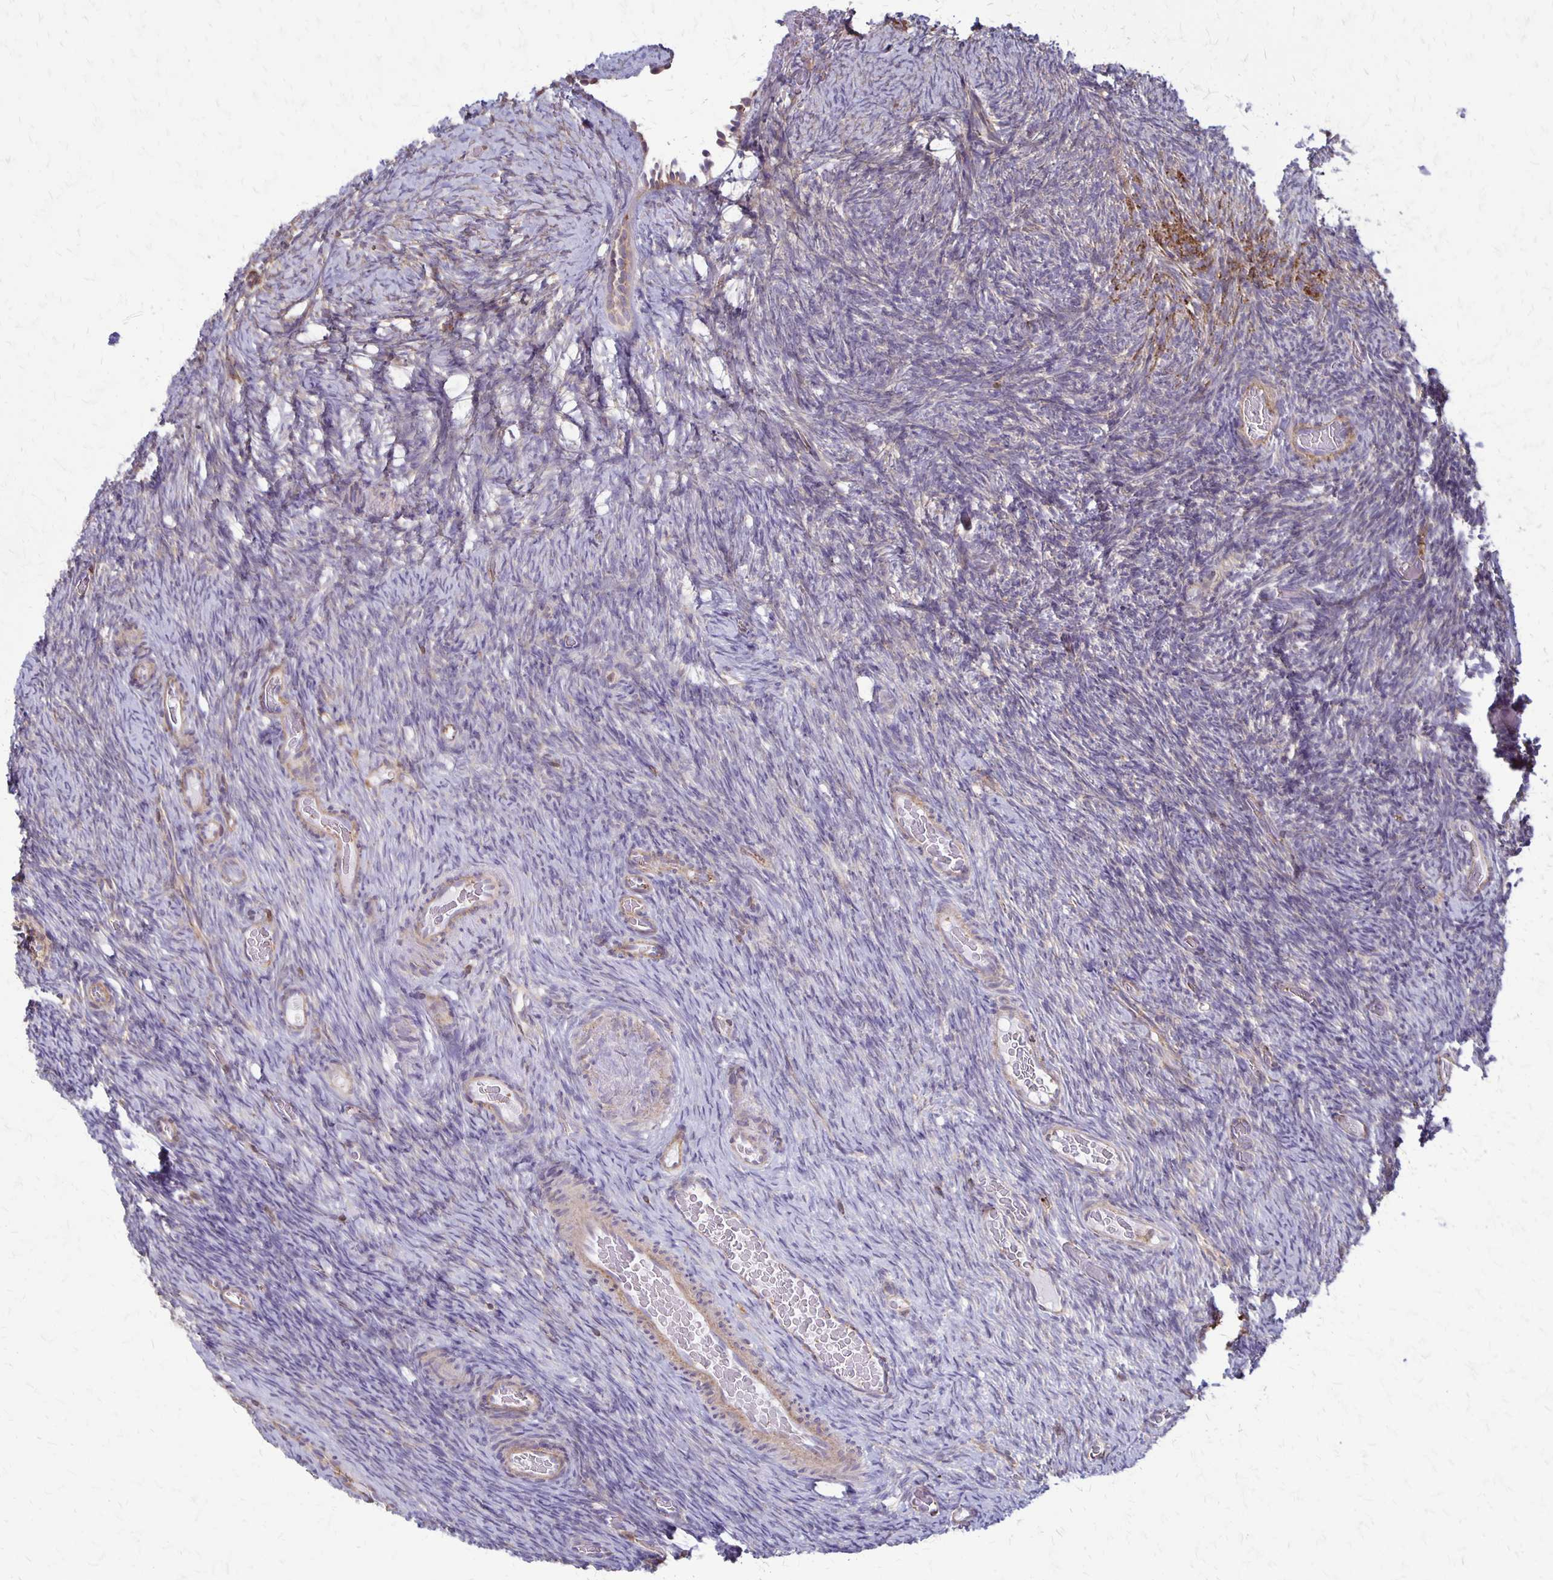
{"staining": {"intensity": "negative", "quantity": "none", "location": "none"}, "tissue": "ovary", "cell_type": "Ovarian stroma cells", "image_type": "normal", "snomed": [{"axis": "morphology", "description": "Normal tissue, NOS"}, {"axis": "topography", "description": "Ovary"}], "caption": "High magnification brightfield microscopy of normal ovary stained with DAB (3,3'-diaminobenzidine) (brown) and counterstained with hematoxylin (blue): ovarian stroma cells show no significant expression. (DAB immunohistochemistry (IHC) visualized using brightfield microscopy, high magnification).", "gene": "SEPTIN5", "patient": {"sex": "female", "age": 34}}